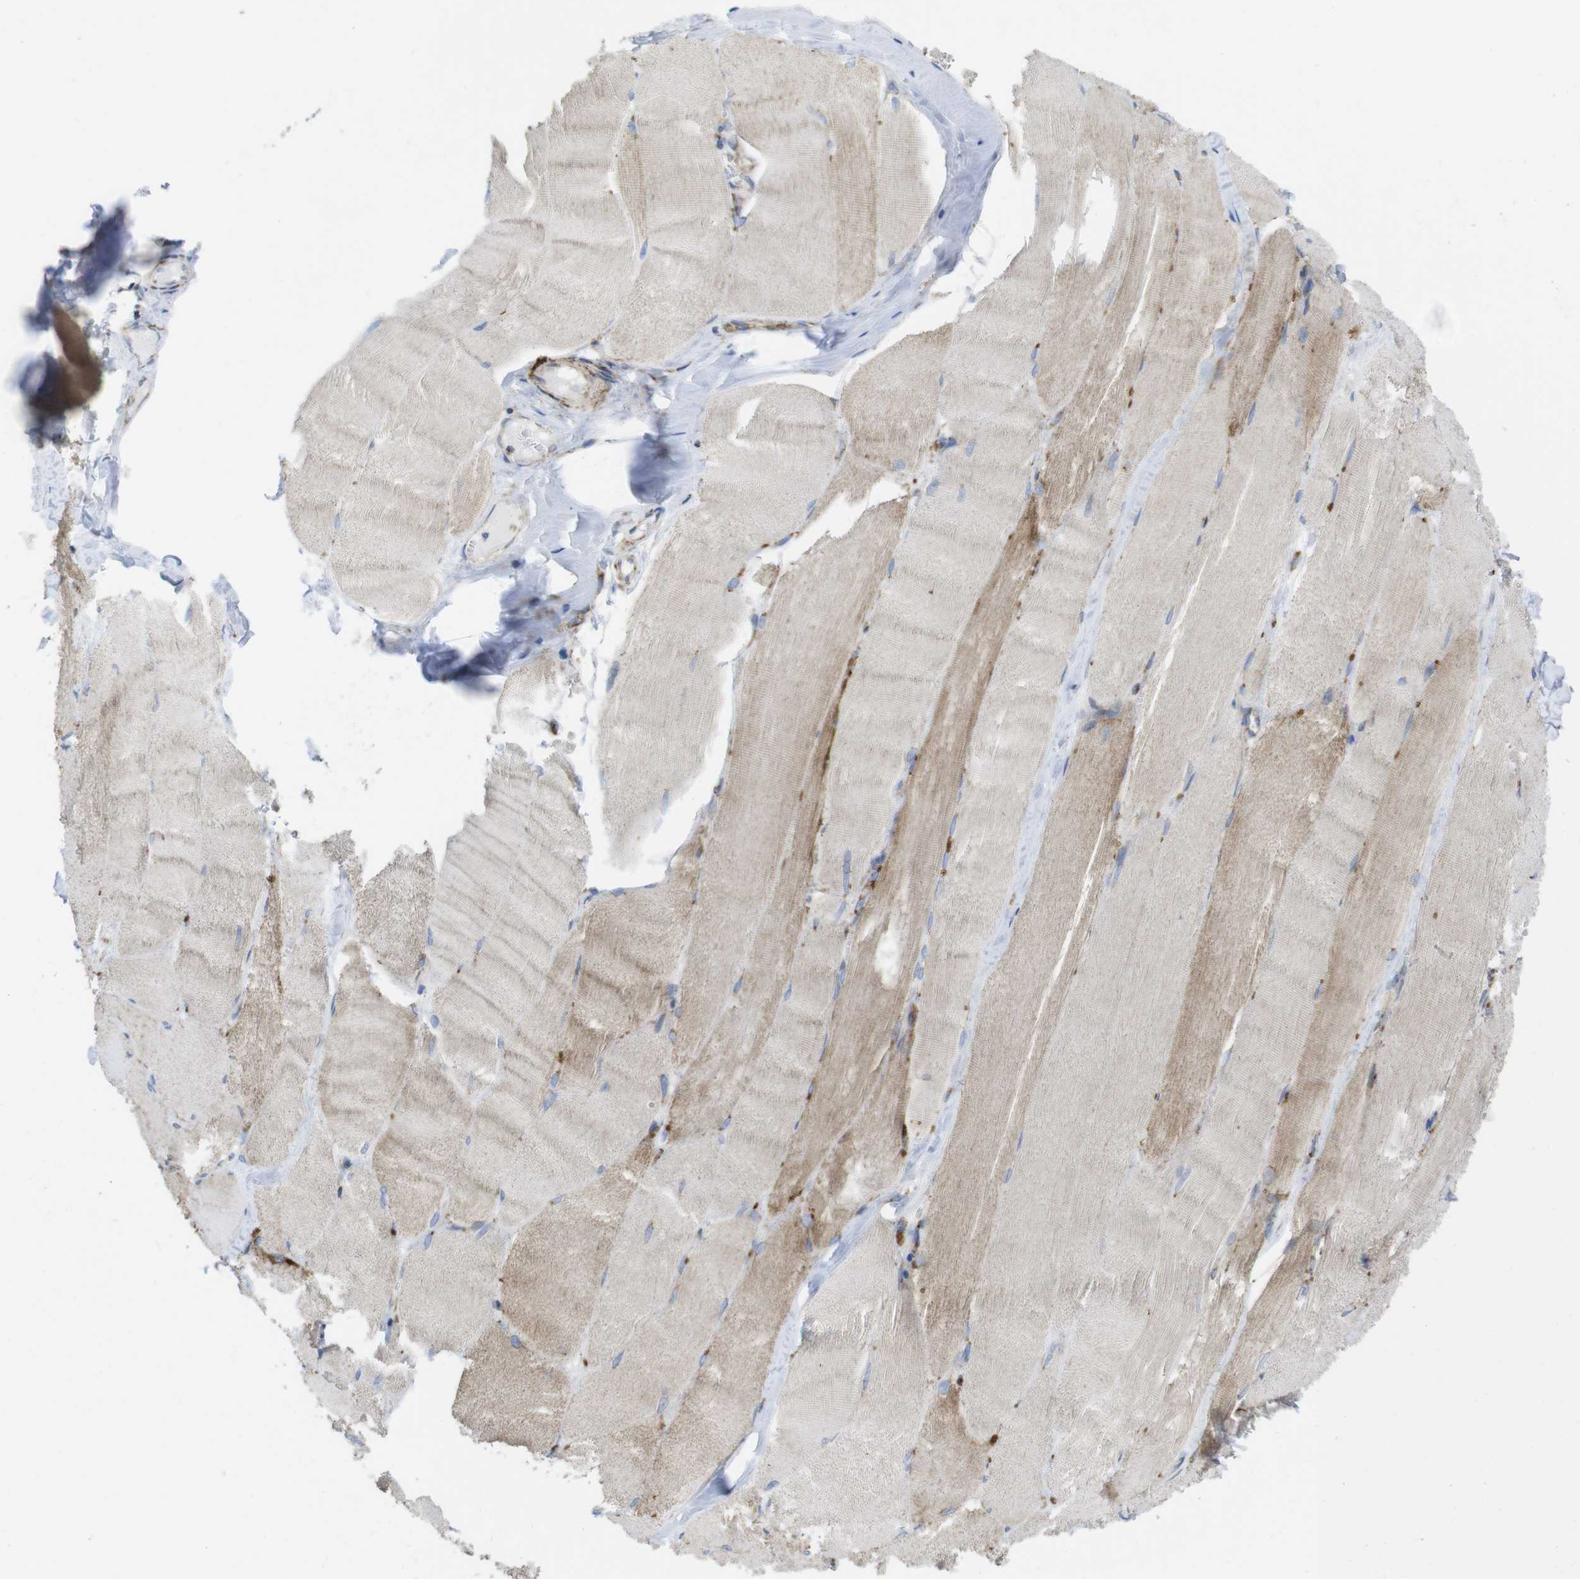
{"staining": {"intensity": "moderate", "quantity": ">75%", "location": "cytoplasmic/membranous"}, "tissue": "skeletal muscle", "cell_type": "Myocytes", "image_type": "normal", "snomed": [{"axis": "morphology", "description": "Normal tissue, NOS"}, {"axis": "morphology", "description": "Squamous cell carcinoma, NOS"}, {"axis": "topography", "description": "Skeletal muscle"}], "caption": "IHC histopathology image of benign skeletal muscle: skeletal muscle stained using immunohistochemistry demonstrates medium levels of moderate protein expression localized specifically in the cytoplasmic/membranous of myocytes, appearing as a cytoplasmic/membranous brown color.", "gene": "TMEM192", "patient": {"sex": "male", "age": 51}}